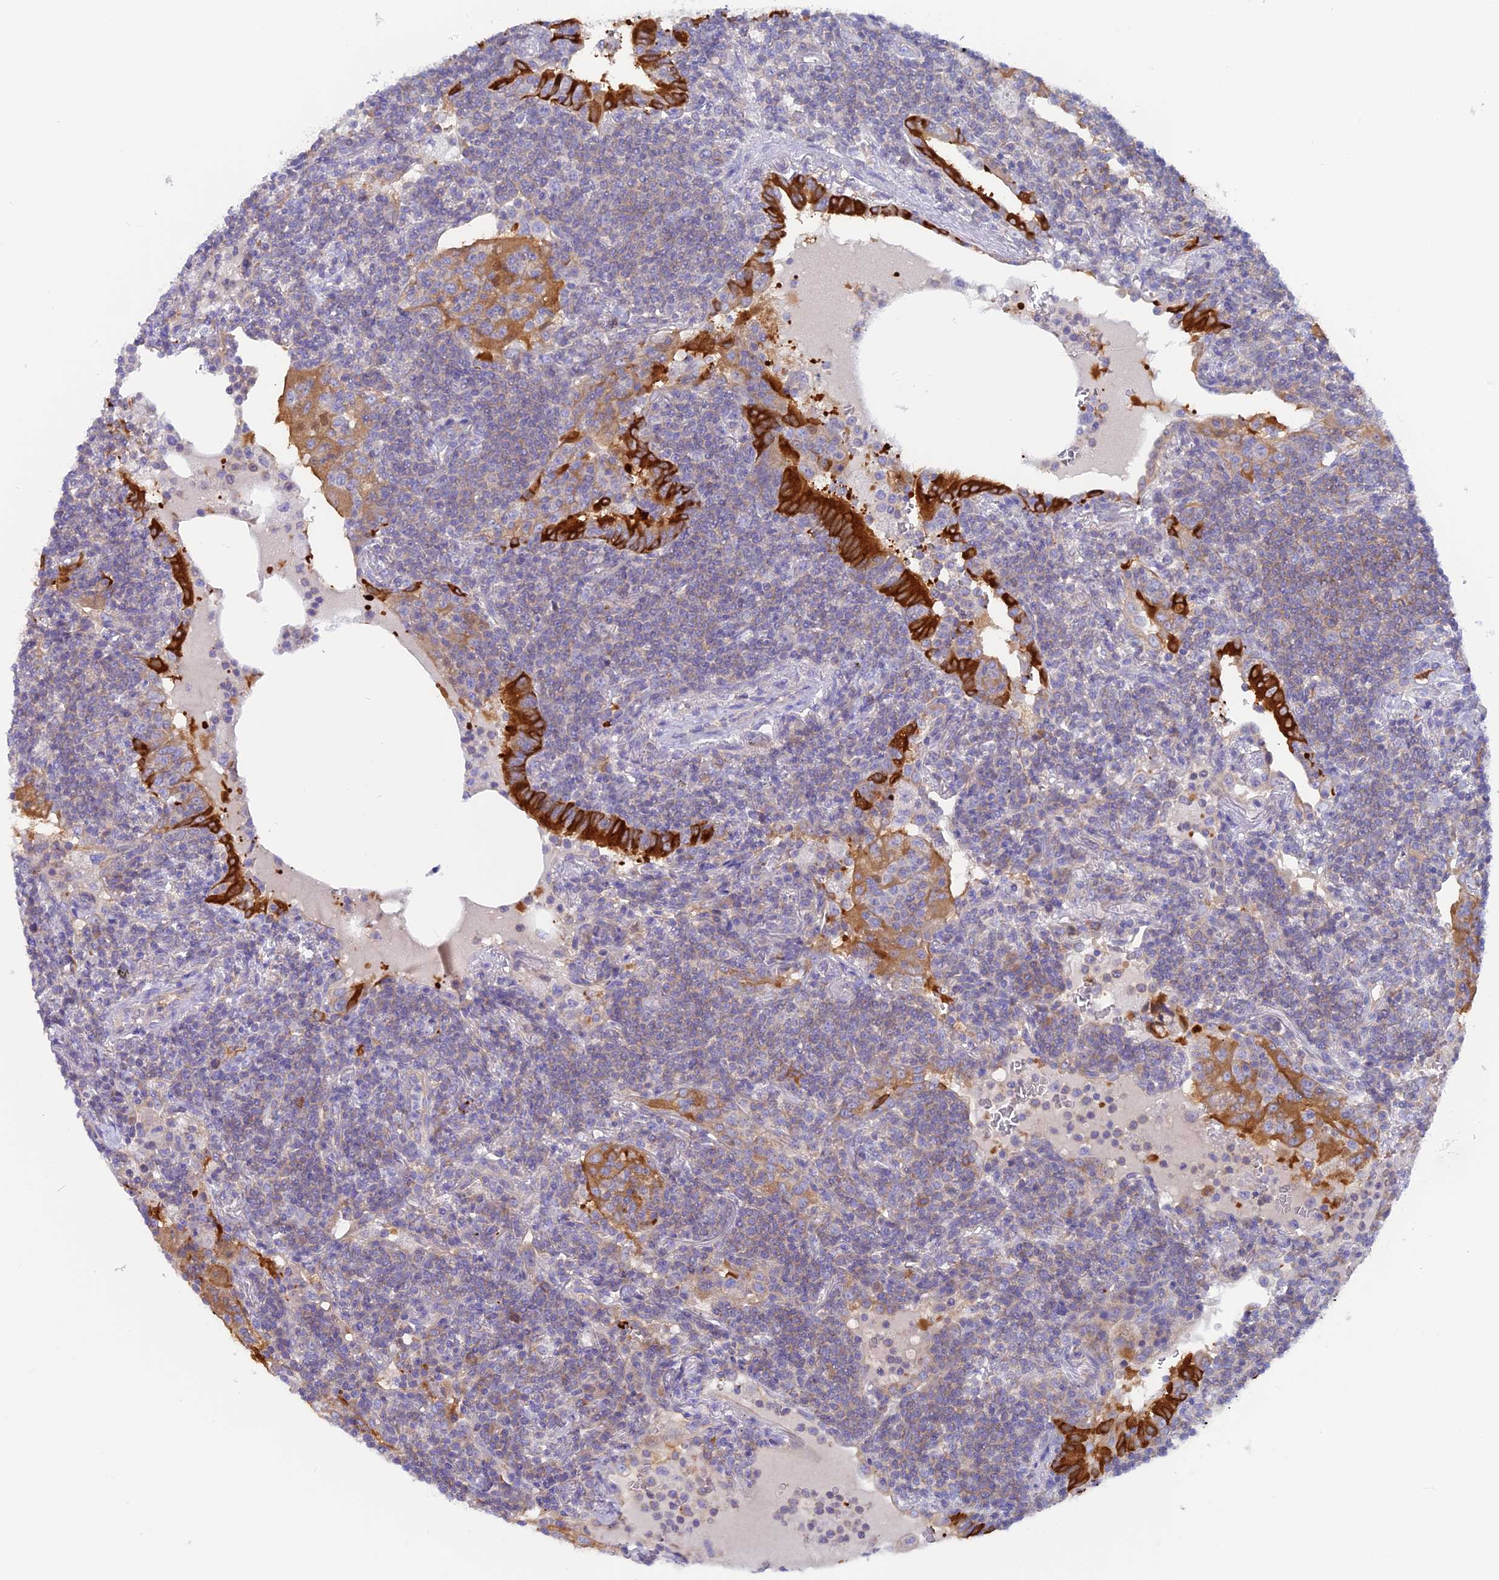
{"staining": {"intensity": "weak", "quantity": "<25%", "location": "cytoplasmic/membranous"}, "tissue": "lymphoma", "cell_type": "Tumor cells", "image_type": "cancer", "snomed": [{"axis": "morphology", "description": "Malignant lymphoma, non-Hodgkin's type, Low grade"}, {"axis": "topography", "description": "Lung"}], "caption": "Immunohistochemical staining of human malignant lymphoma, non-Hodgkin's type (low-grade) demonstrates no significant expression in tumor cells.", "gene": "LZTFL1", "patient": {"sex": "female", "age": 71}}